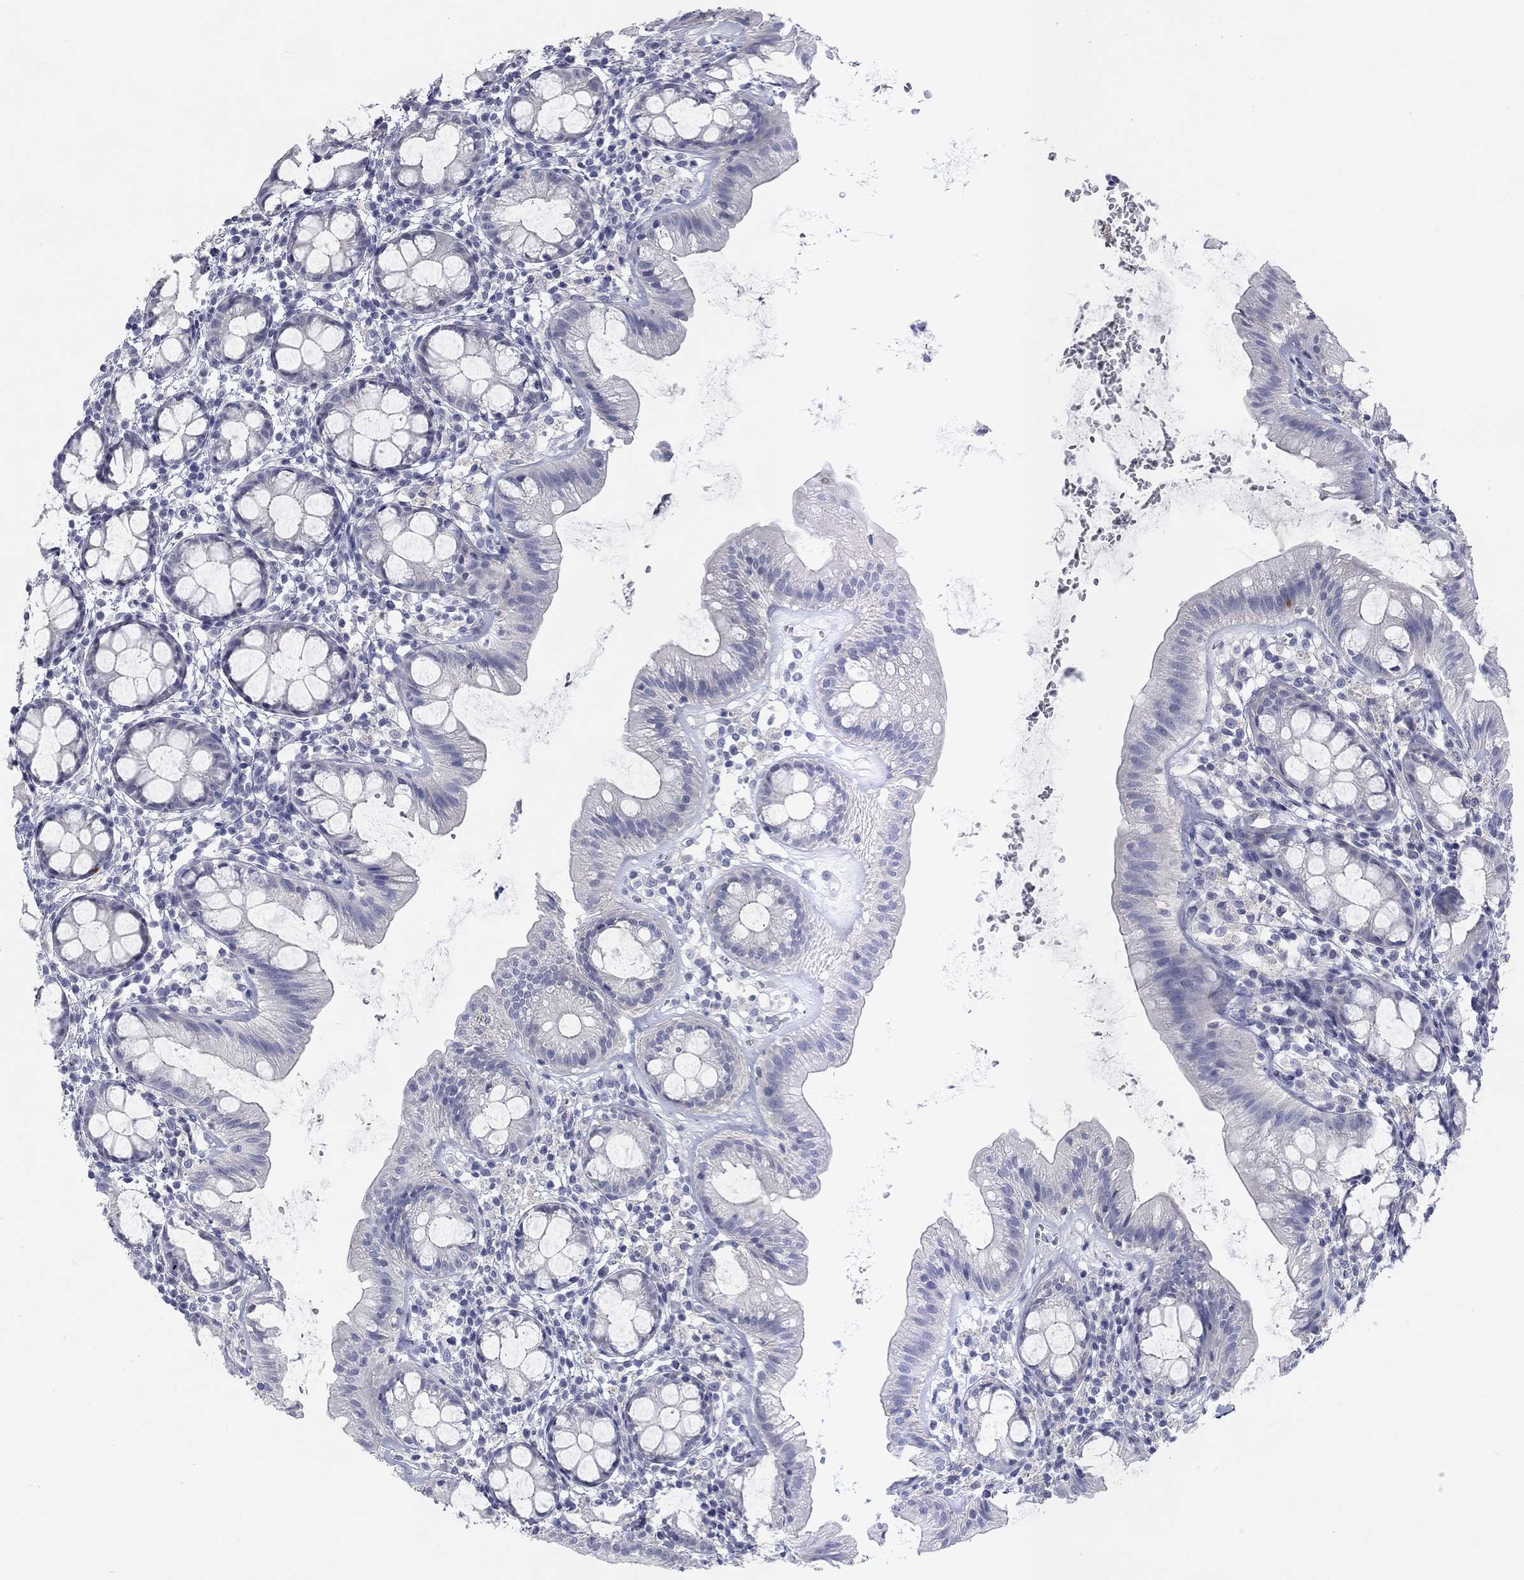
{"staining": {"intensity": "negative", "quantity": "none", "location": "none"}, "tissue": "rectum", "cell_type": "Glandular cells", "image_type": "normal", "snomed": [{"axis": "morphology", "description": "Normal tissue, NOS"}, {"axis": "topography", "description": "Rectum"}], "caption": "Protein analysis of unremarkable rectum demonstrates no significant staining in glandular cells. (DAB (3,3'-diaminobenzidine) immunohistochemistry, high magnification).", "gene": "CALB1", "patient": {"sex": "male", "age": 57}}